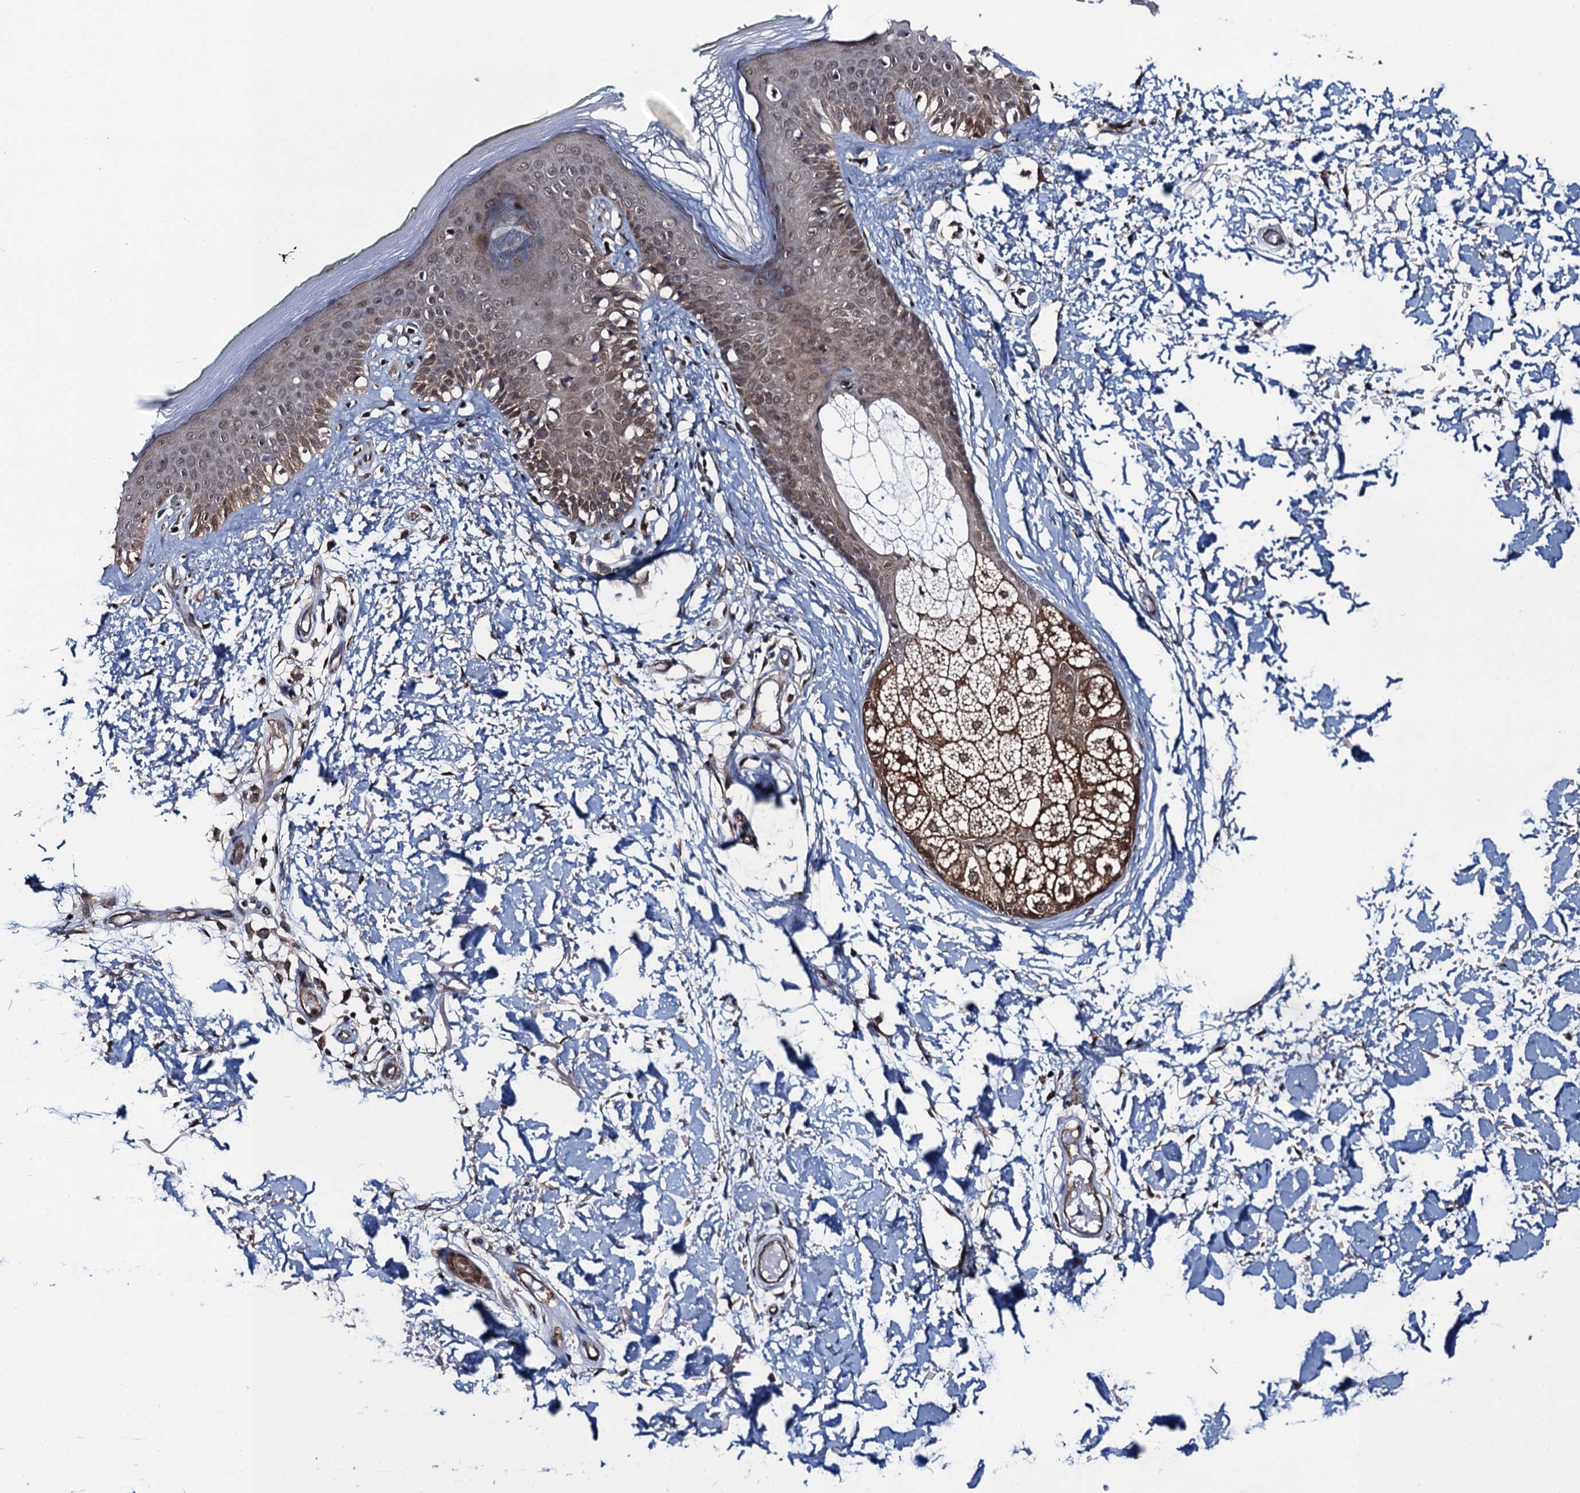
{"staining": {"intensity": "moderate", "quantity": ">75%", "location": "cytoplasmic/membranous,nuclear"}, "tissue": "skin", "cell_type": "Fibroblasts", "image_type": "normal", "snomed": [{"axis": "morphology", "description": "Normal tissue, NOS"}, {"axis": "topography", "description": "Skin"}], "caption": "Brown immunohistochemical staining in normal human skin shows moderate cytoplasmic/membranous,nuclear staining in approximately >75% of fibroblasts. Nuclei are stained in blue.", "gene": "EVX2", "patient": {"sex": "male", "age": 62}}